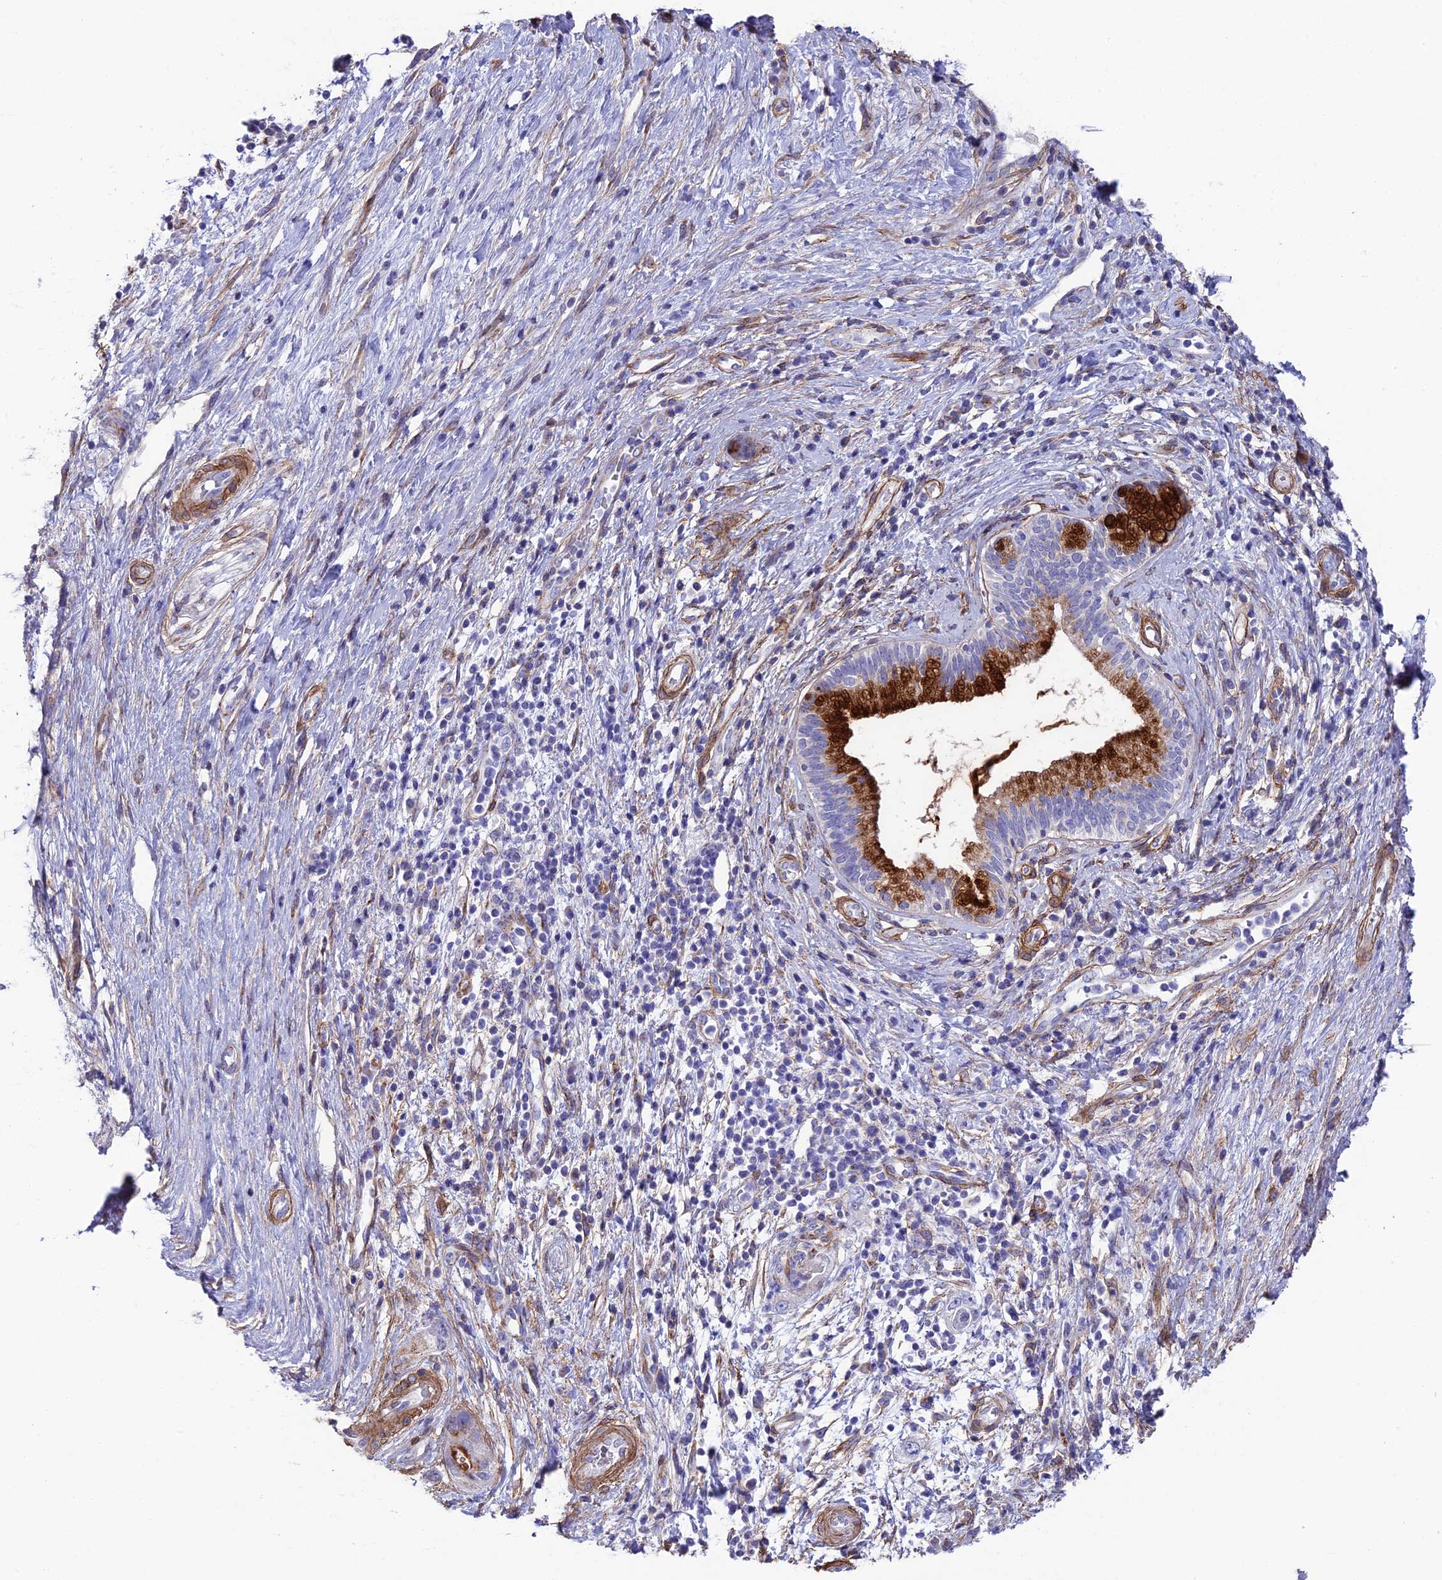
{"staining": {"intensity": "strong", "quantity": "25%-75%", "location": "cytoplasmic/membranous"}, "tissue": "pancreatic cancer", "cell_type": "Tumor cells", "image_type": "cancer", "snomed": [{"axis": "morphology", "description": "Adenocarcinoma, NOS"}, {"axis": "topography", "description": "Pancreas"}], "caption": "A micrograph of human pancreatic cancer stained for a protein reveals strong cytoplasmic/membranous brown staining in tumor cells.", "gene": "TNS1", "patient": {"sex": "female", "age": 73}}